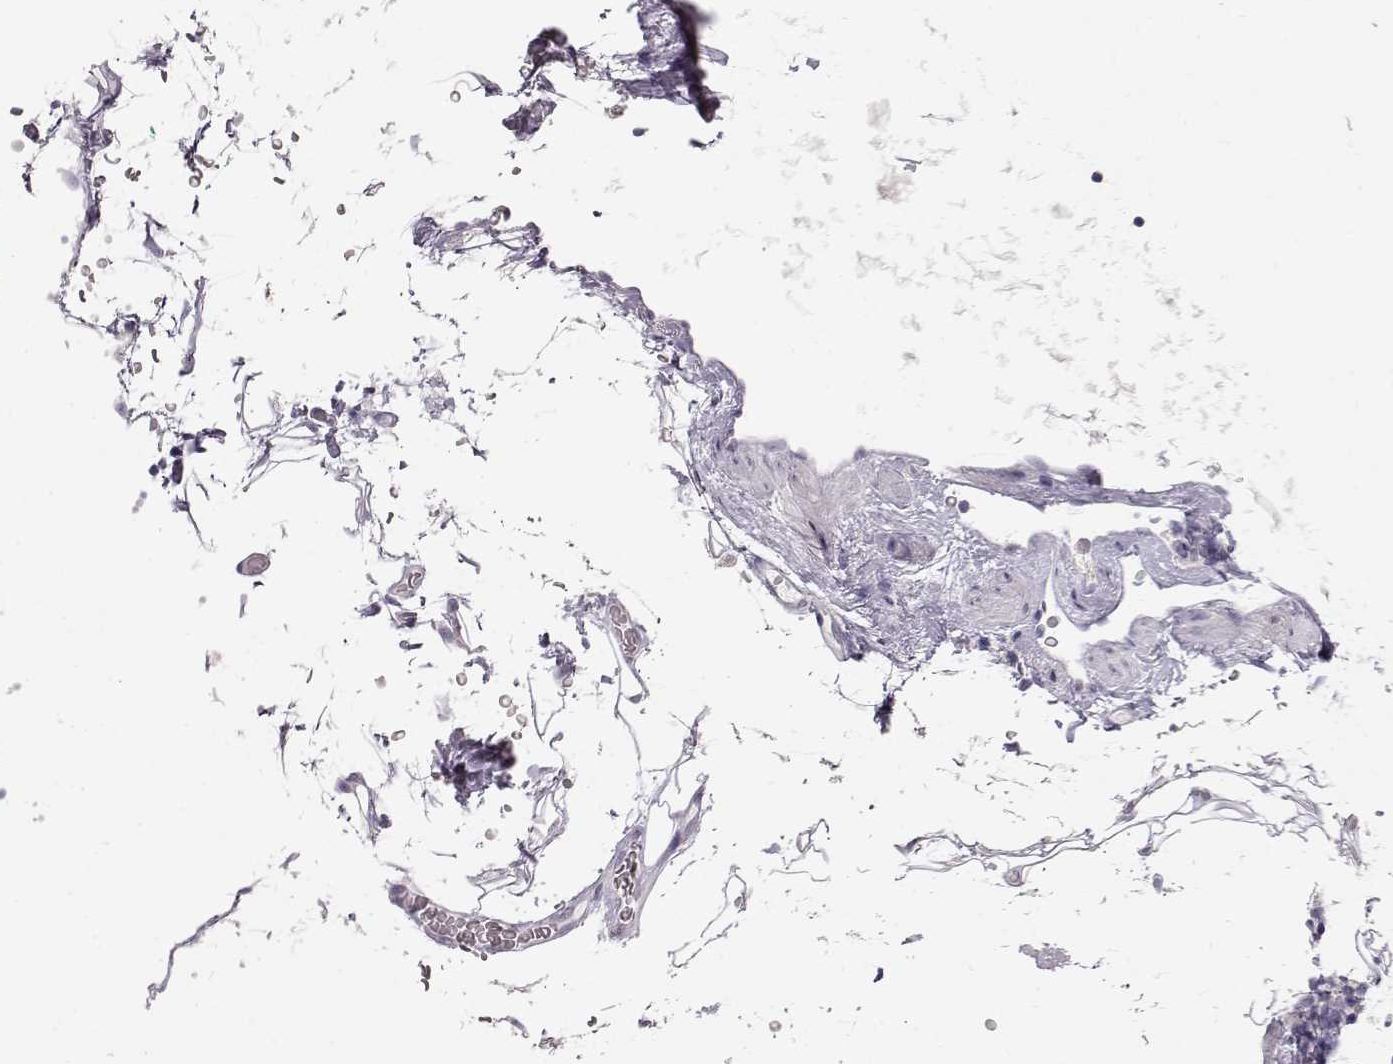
{"staining": {"intensity": "negative", "quantity": "none", "location": "none"}, "tissue": "lymphoma", "cell_type": "Tumor cells", "image_type": "cancer", "snomed": [{"axis": "morphology", "description": "Malignant lymphoma, non-Hodgkin's type, Low grade"}, {"axis": "topography", "description": "Lymph node"}], "caption": "Immunohistochemistry (IHC) micrograph of human malignant lymphoma, non-Hodgkin's type (low-grade) stained for a protein (brown), which displays no staining in tumor cells.", "gene": "FAM205A", "patient": {"sex": "male", "age": 81}}